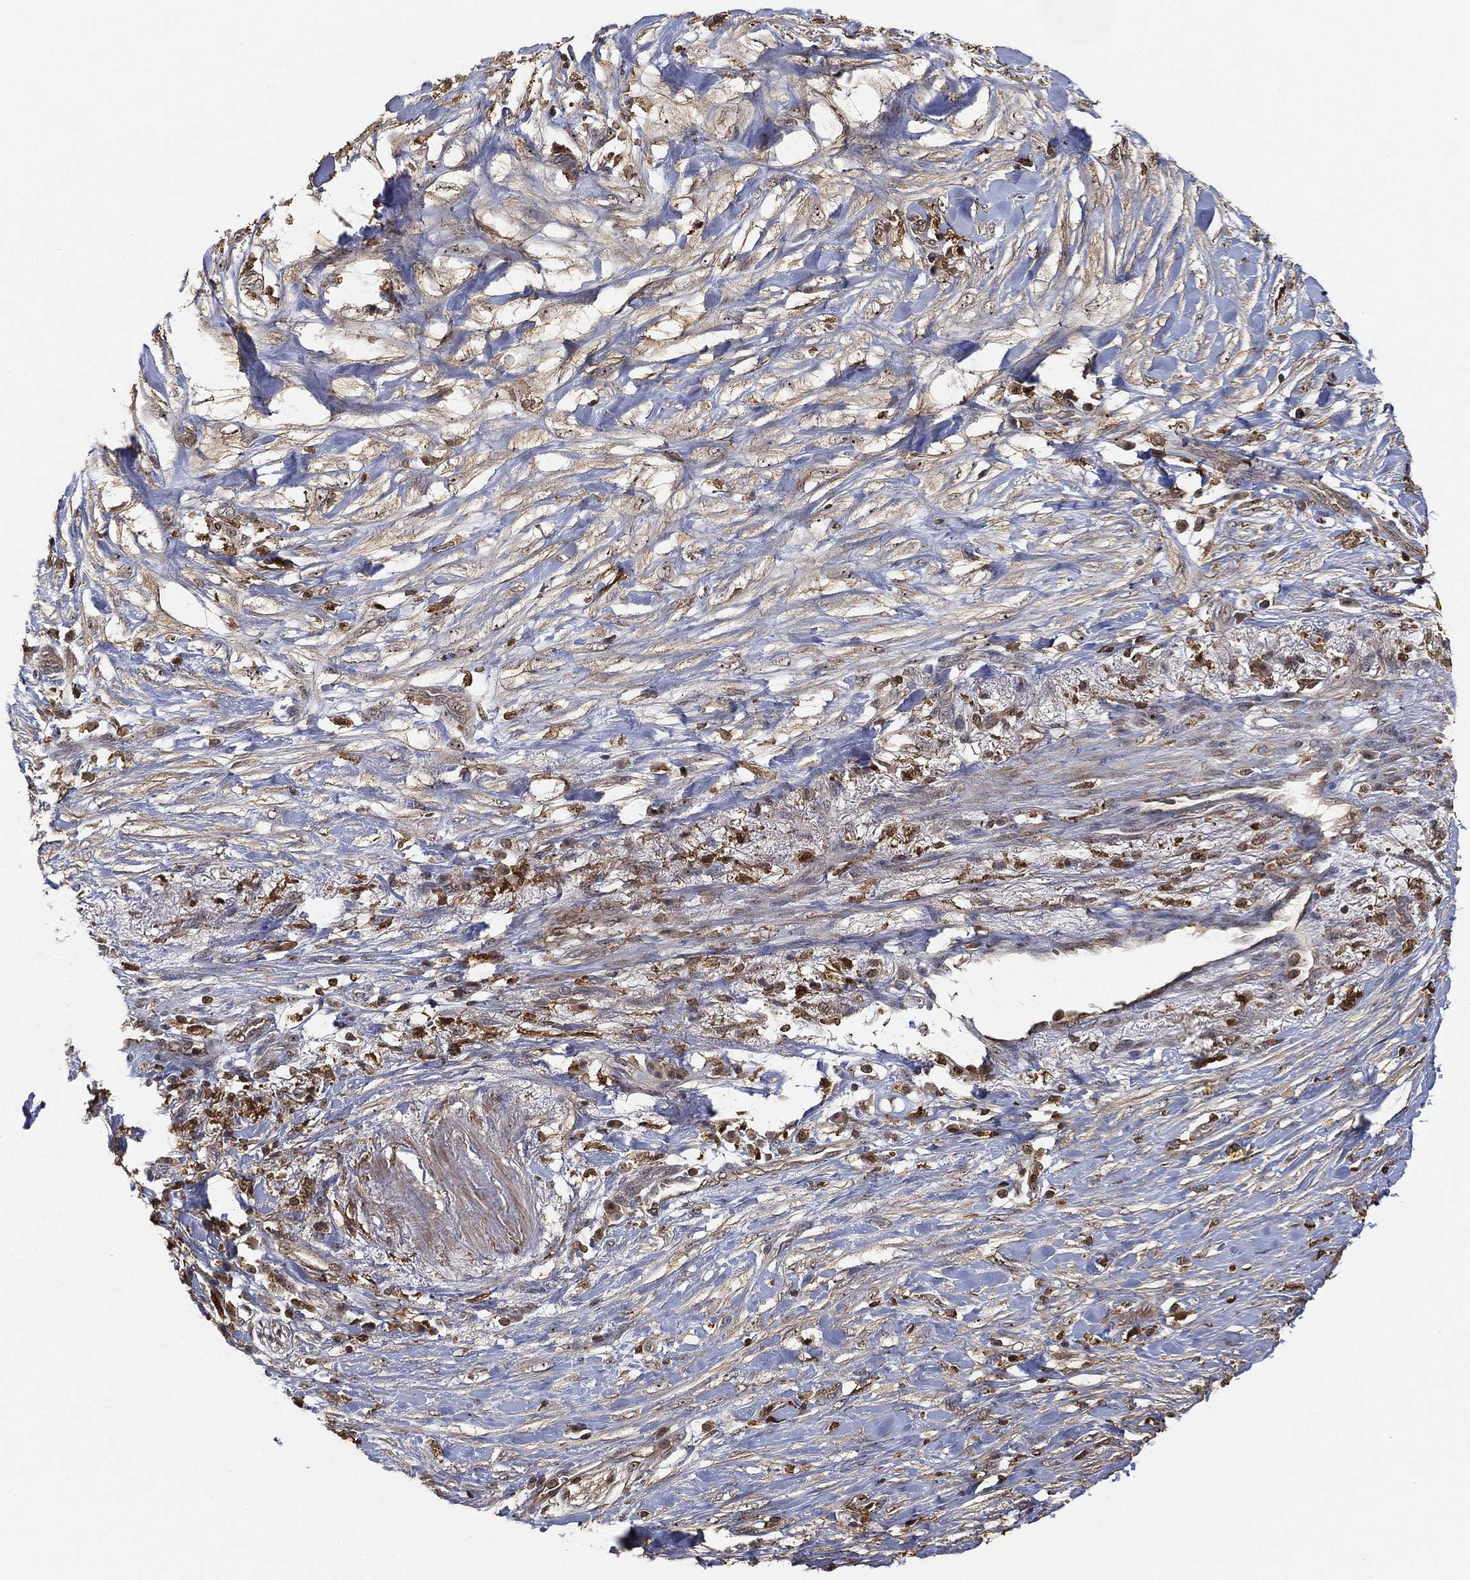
{"staining": {"intensity": "negative", "quantity": "none", "location": "none"}, "tissue": "pancreatic cancer", "cell_type": "Tumor cells", "image_type": "cancer", "snomed": [{"axis": "morphology", "description": "Adenocarcinoma, NOS"}, {"axis": "topography", "description": "Pancreas"}], "caption": "Immunohistochemistry (IHC) of human pancreatic cancer shows no staining in tumor cells. (Stains: DAB IHC with hematoxylin counter stain, Microscopy: brightfield microscopy at high magnification).", "gene": "CRYL1", "patient": {"sex": "female", "age": 72}}